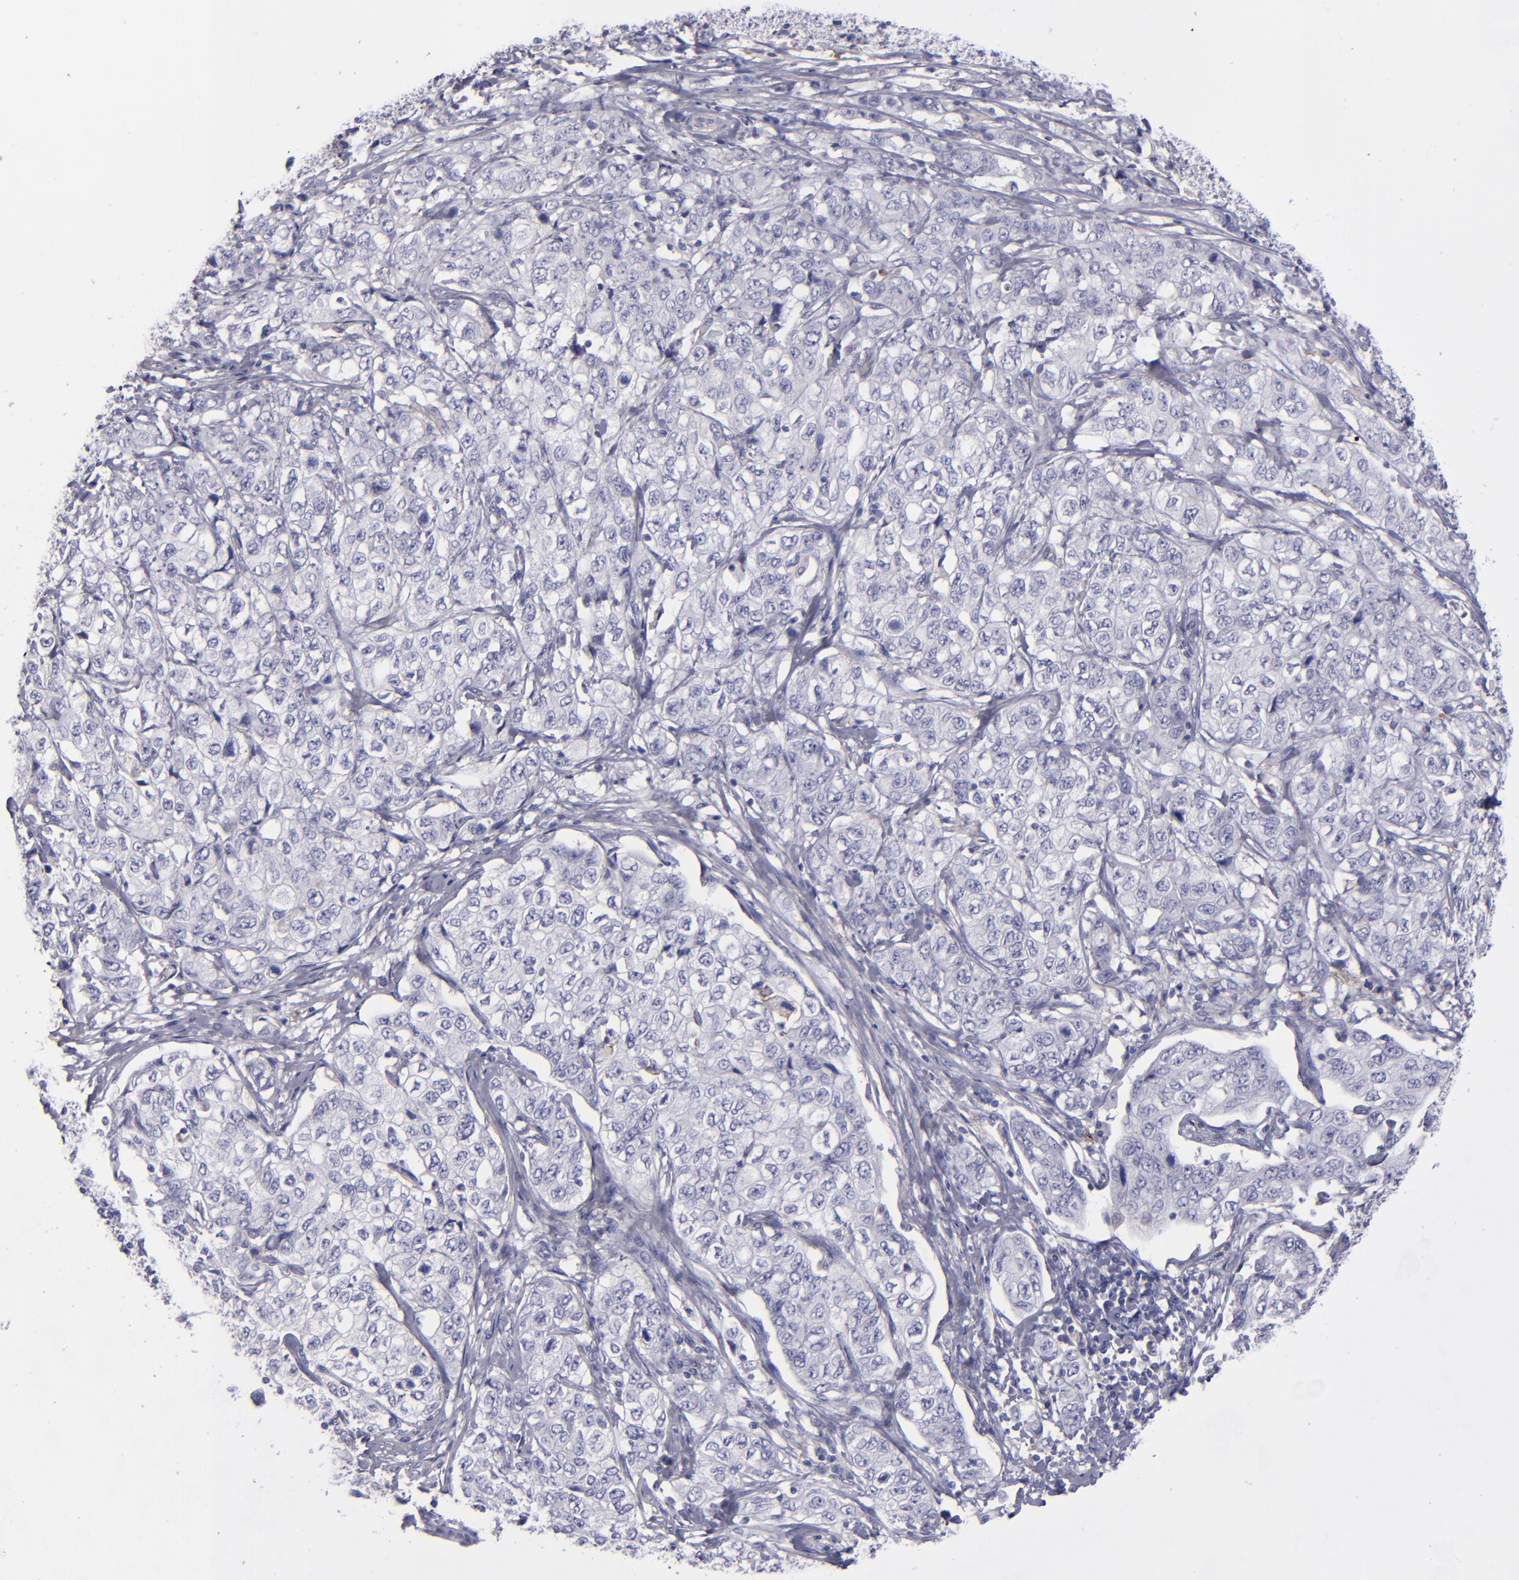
{"staining": {"intensity": "negative", "quantity": "none", "location": "none"}, "tissue": "stomach cancer", "cell_type": "Tumor cells", "image_type": "cancer", "snomed": [{"axis": "morphology", "description": "Adenocarcinoma, NOS"}, {"axis": "topography", "description": "Stomach"}], "caption": "Tumor cells are negative for protein expression in human stomach cancer (adenocarcinoma). The staining is performed using DAB brown chromogen with nuclei counter-stained in using hematoxylin.", "gene": "ANPEP", "patient": {"sex": "male", "age": 48}}